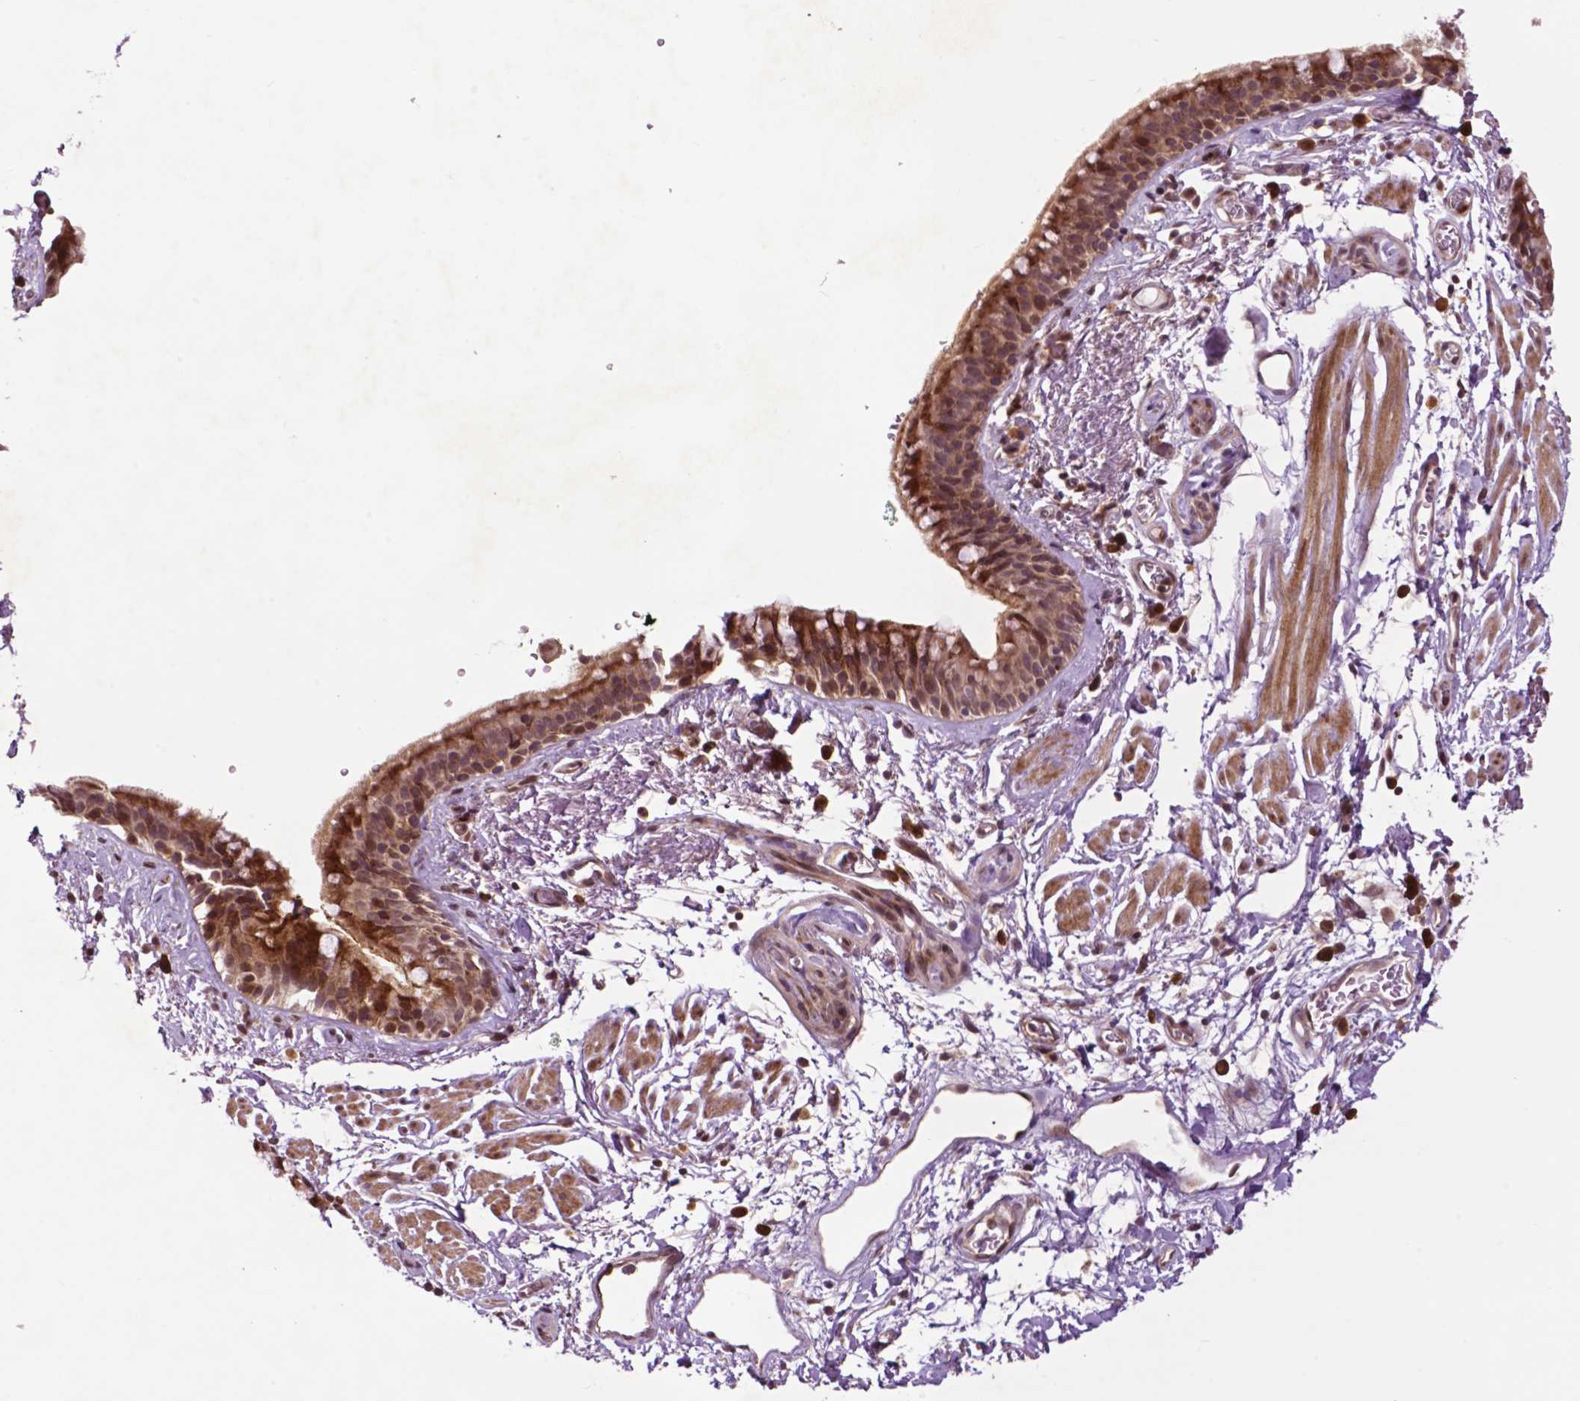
{"staining": {"intensity": "moderate", "quantity": ">75%", "location": "cytoplasmic/membranous,nuclear"}, "tissue": "bronchus", "cell_type": "Respiratory epithelial cells", "image_type": "normal", "snomed": [{"axis": "morphology", "description": "Normal tissue, NOS"}, {"axis": "topography", "description": "Cartilage tissue"}, {"axis": "topography", "description": "Bronchus"}], "caption": "Brown immunohistochemical staining in benign human bronchus exhibits moderate cytoplasmic/membranous,nuclear staining in approximately >75% of respiratory epithelial cells.", "gene": "TMX2", "patient": {"sex": "male", "age": 58}}